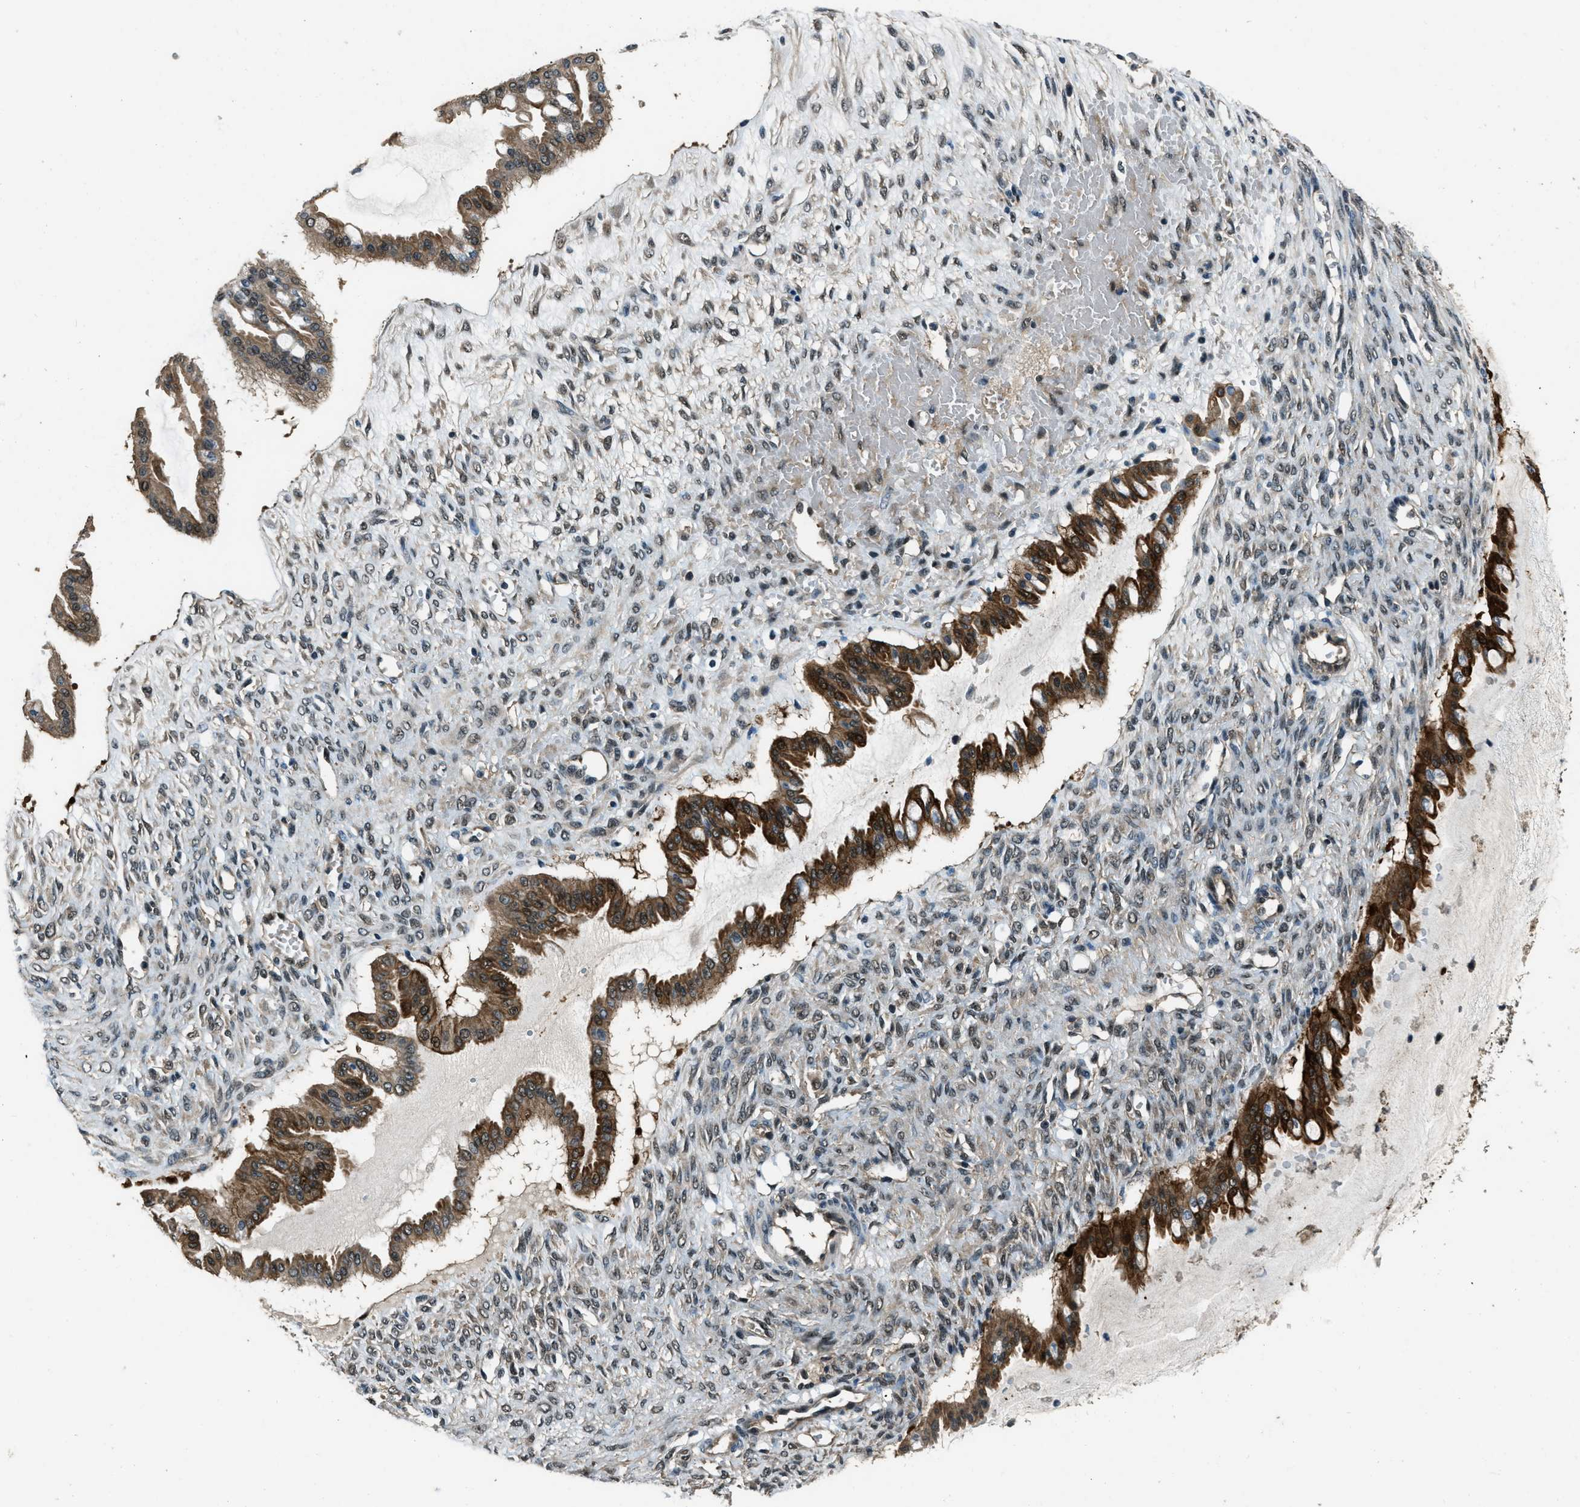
{"staining": {"intensity": "strong", "quantity": ">75%", "location": "cytoplasmic/membranous"}, "tissue": "ovarian cancer", "cell_type": "Tumor cells", "image_type": "cancer", "snomed": [{"axis": "morphology", "description": "Cystadenocarcinoma, mucinous, NOS"}, {"axis": "topography", "description": "Ovary"}], "caption": "High-power microscopy captured an immunohistochemistry (IHC) image of mucinous cystadenocarcinoma (ovarian), revealing strong cytoplasmic/membranous positivity in approximately >75% of tumor cells.", "gene": "NUDCD3", "patient": {"sex": "female", "age": 73}}